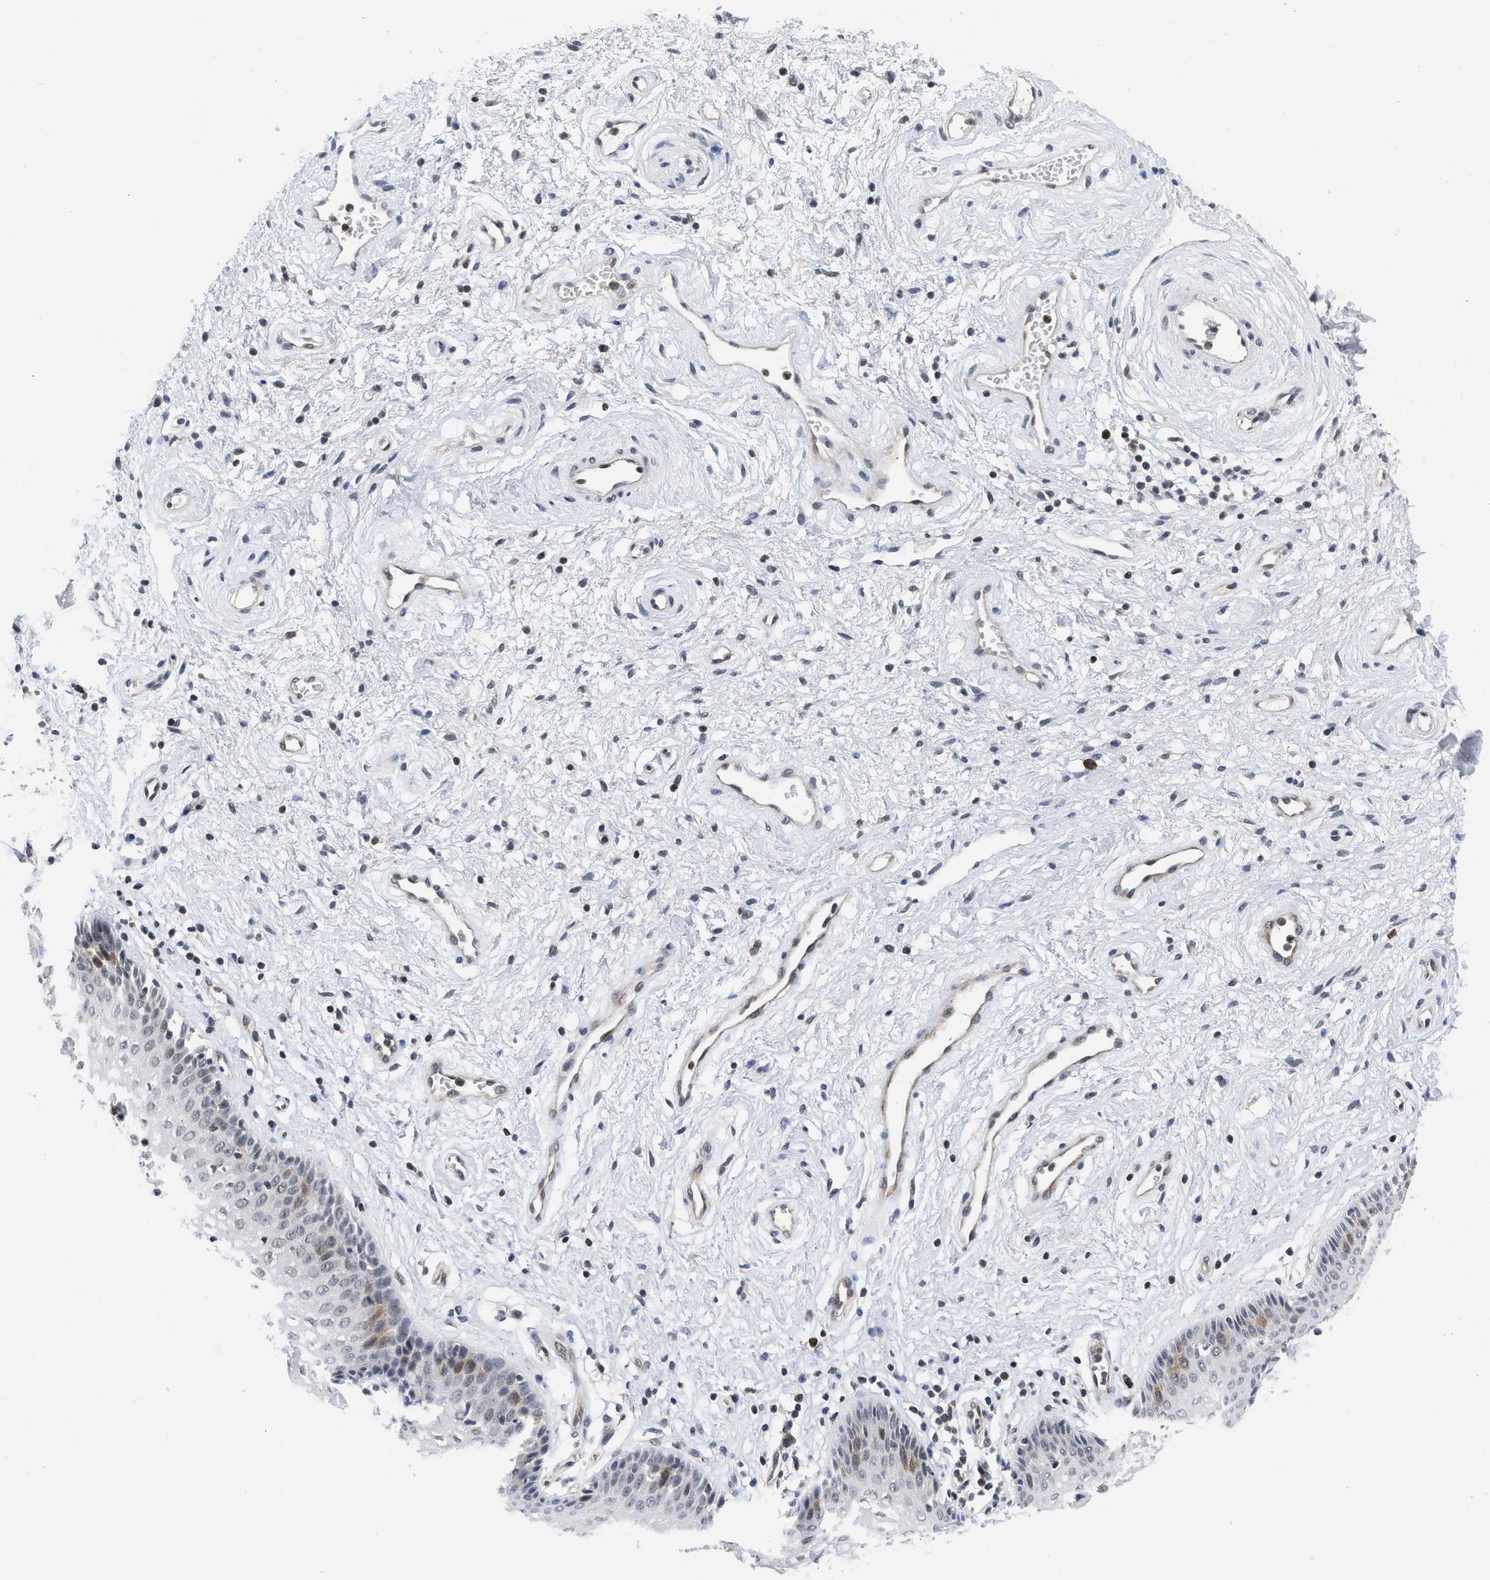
{"staining": {"intensity": "weak", "quantity": "<25%", "location": "cytoplasmic/membranous"}, "tissue": "vagina", "cell_type": "Squamous epithelial cells", "image_type": "normal", "snomed": [{"axis": "morphology", "description": "Normal tissue, NOS"}, {"axis": "topography", "description": "Vagina"}], "caption": "A high-resolution photomicrograph shows IHC staining of unremarkable vagina, which shows no significant staining in squamous epithelial cells.", "gene": "HIF1A", "patient": {"sex": "female", "age": 34}}